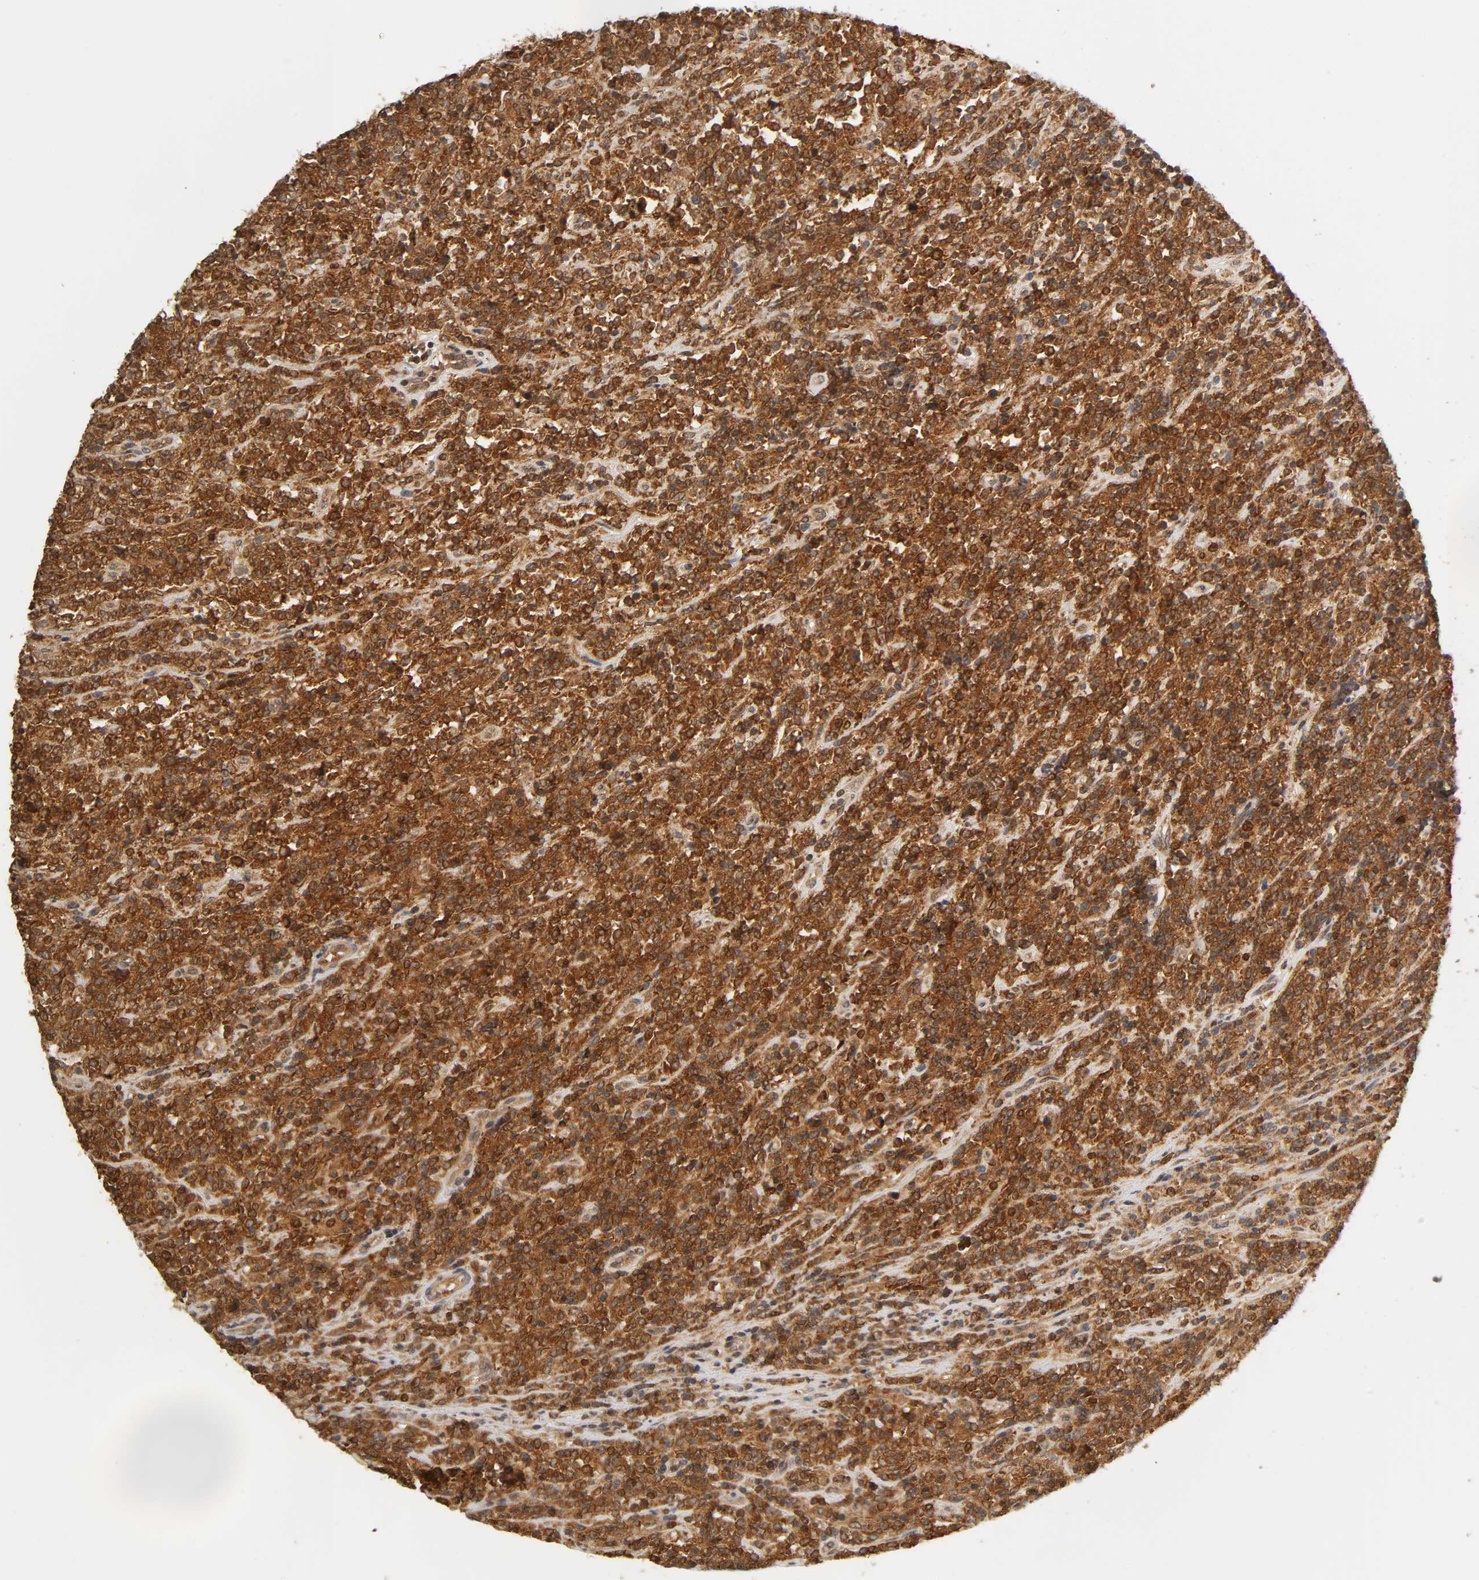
{"staining": {"intensity": "strong", "quantity": ">75%", "location": "cytoplasmic/membranous,nuclear"}, "tissue": "lymphoma", "cell_type": "Tumor cells", "image_type": "cancer", "snomed": [{"axis": "morphology", "description": "Malignant lymphoma, non-Hodgkin's type, High grade"}, {"axis": "topography", "description": "Soft tissue"}], "caption": "Immunohistochemical staining of human lymphoma shows strong cytoplasmic/membranous and nuclear protein positivity in approximately >75% of tumor cells.", "gene": "PAFAH1B1", "patient": {"sex": "male", "age": 18}}